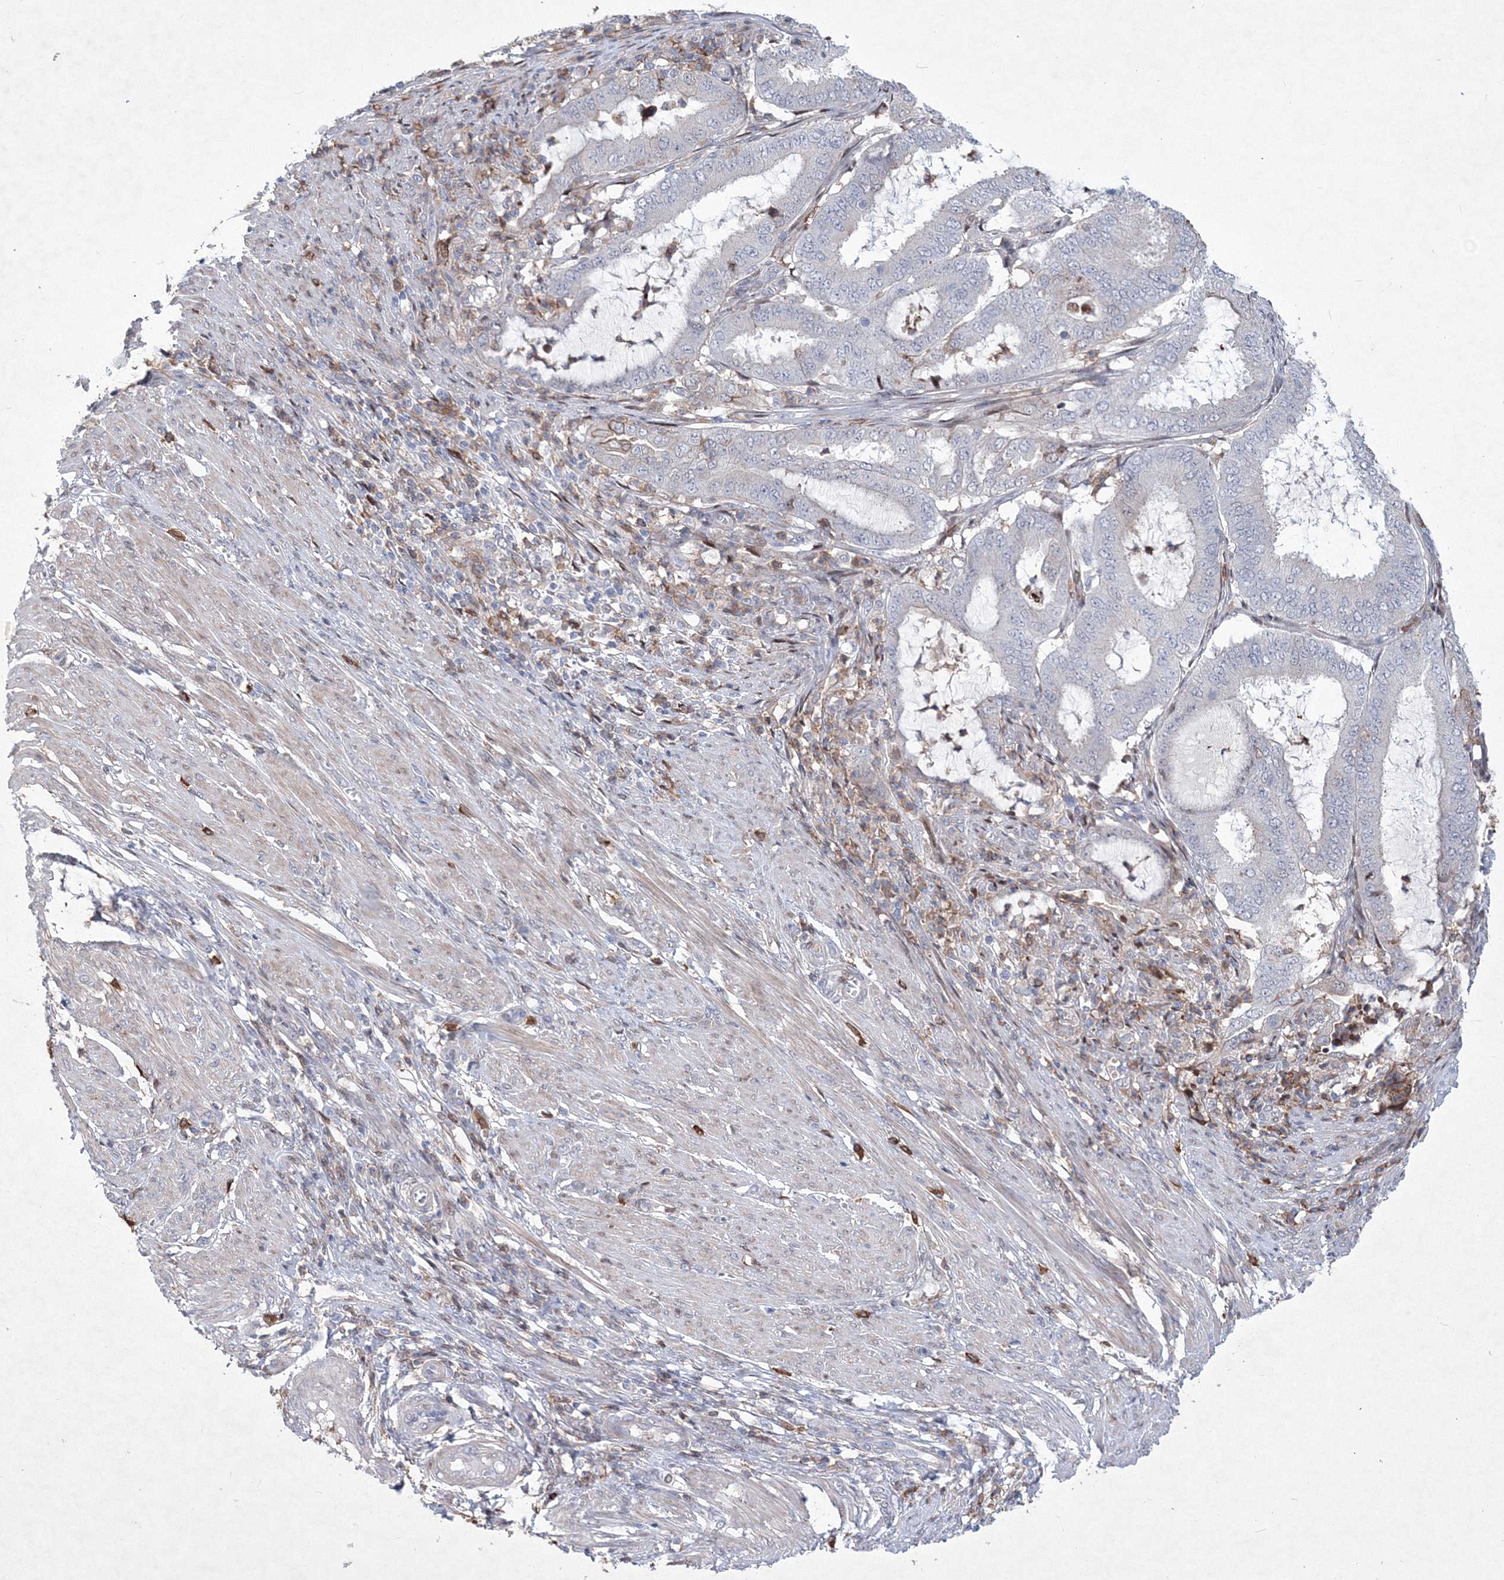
{"staining": {"intensity": "negative", "quantity": "none", "location": "none"}, "tissue": "endometrial cancer", "cell_type": "Tumor cells", "image_type": "cancer", "snomed": [{"axis": "morphology", "description": "Adenocarcinoma, NOS"}, {"axis": "topography", "description": "Endometrium"}], "caption": "IHC of human adenocarcinoma (endometrial) displays no staining in tumor cells.", "gene": "RNPEPL1", "patient": {"sex": "female", "age": 51}}